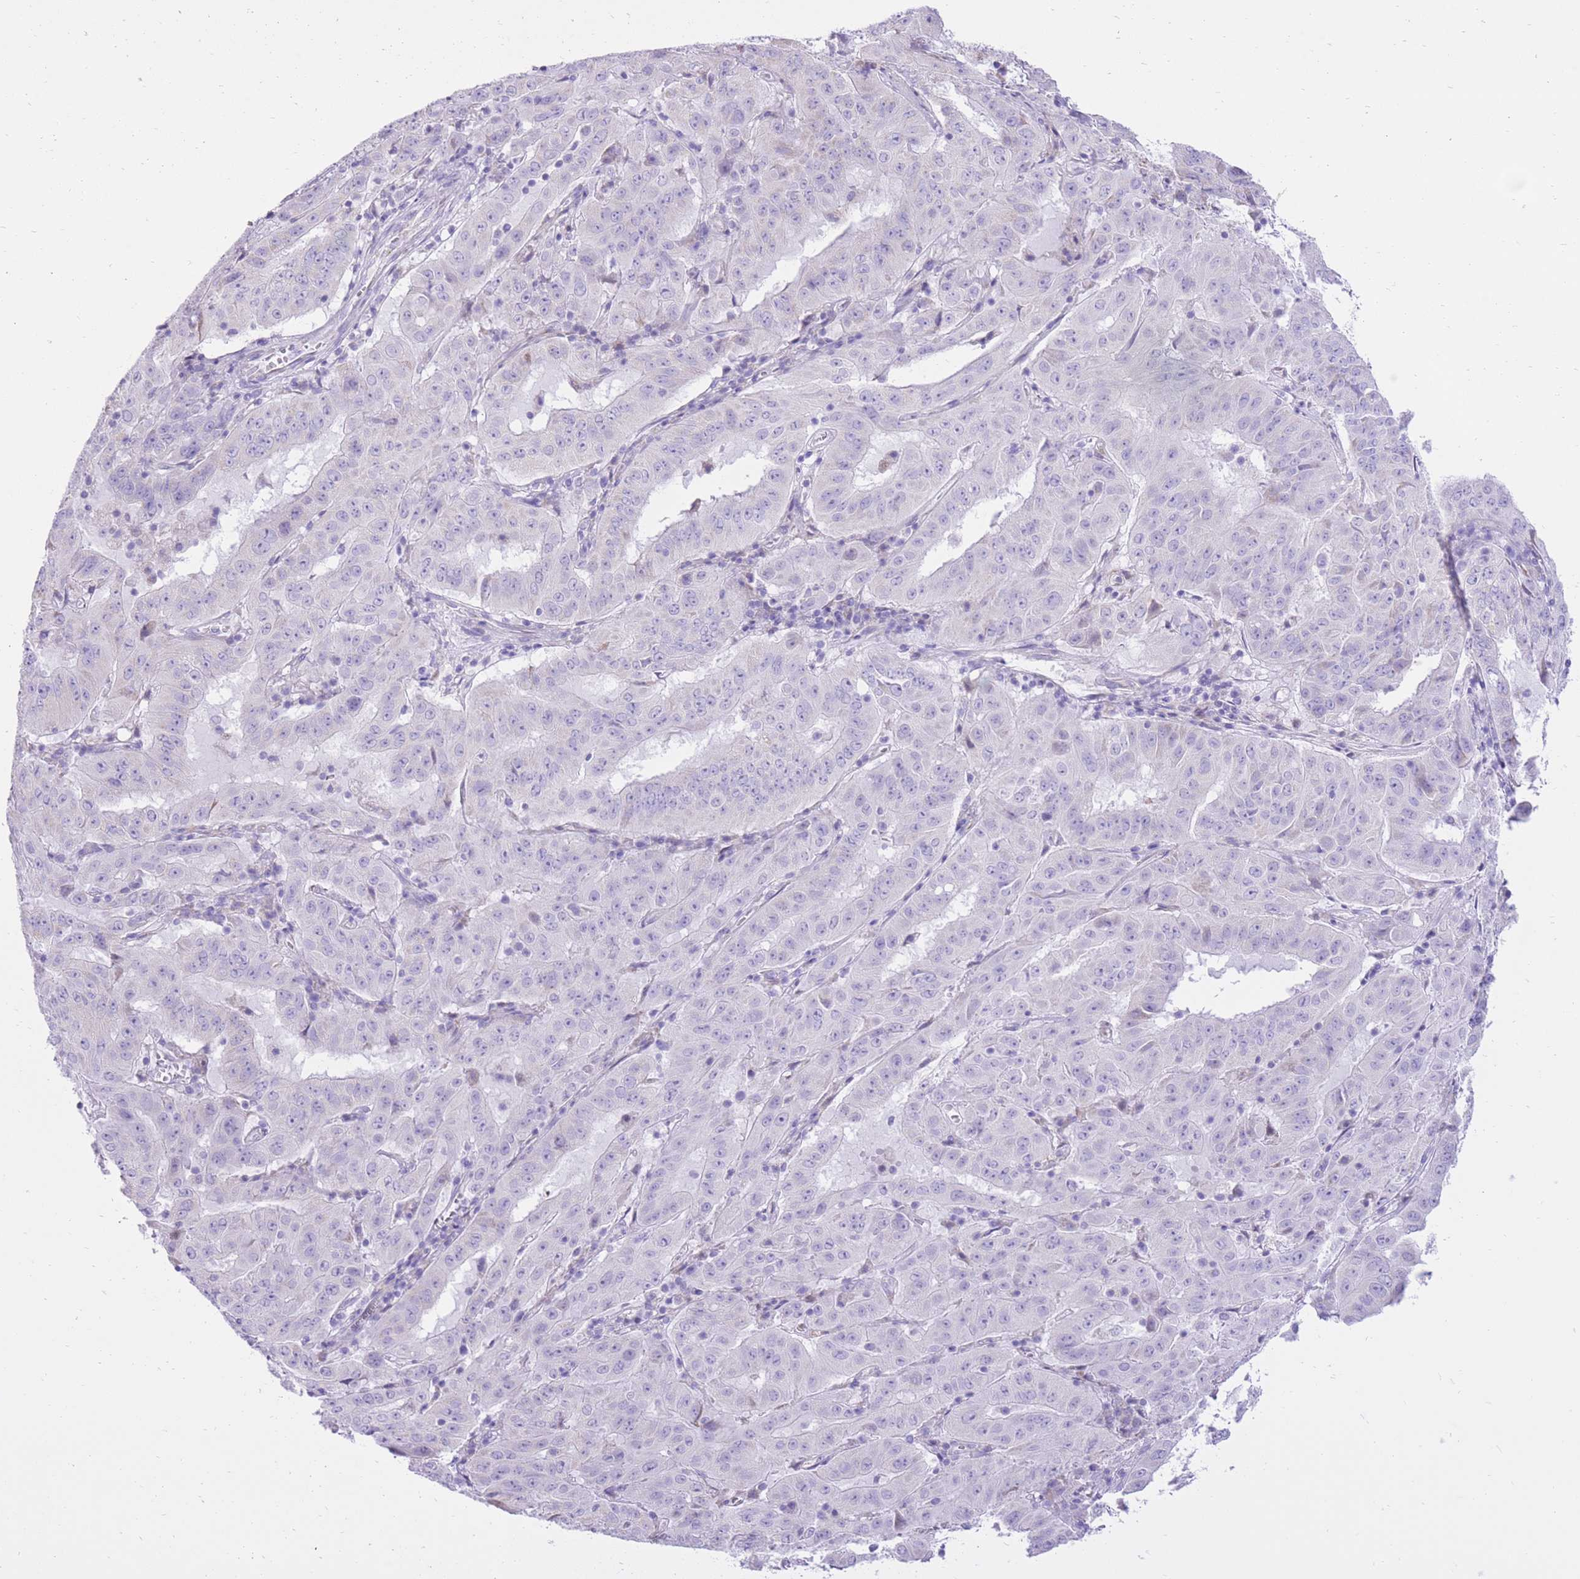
{"staining": {"intensity": "negative", "quantity": "none", "location": "none"}, "tissue": "pancreatic cancer", "cell_type": "Tumor cells", "image_type": "cancer", "snomed": [{"axis": "morphology", "description": "Adenocarcinoma, NOS"}, {"axis": "topography", "description": "Pancreas"}], "caption": "Tumor cells are negative for brown protein staining in adenocarcinoma (pancreatic).", "gene": "SLC4A4", "patient": {"sex": "male", "age": 63}}